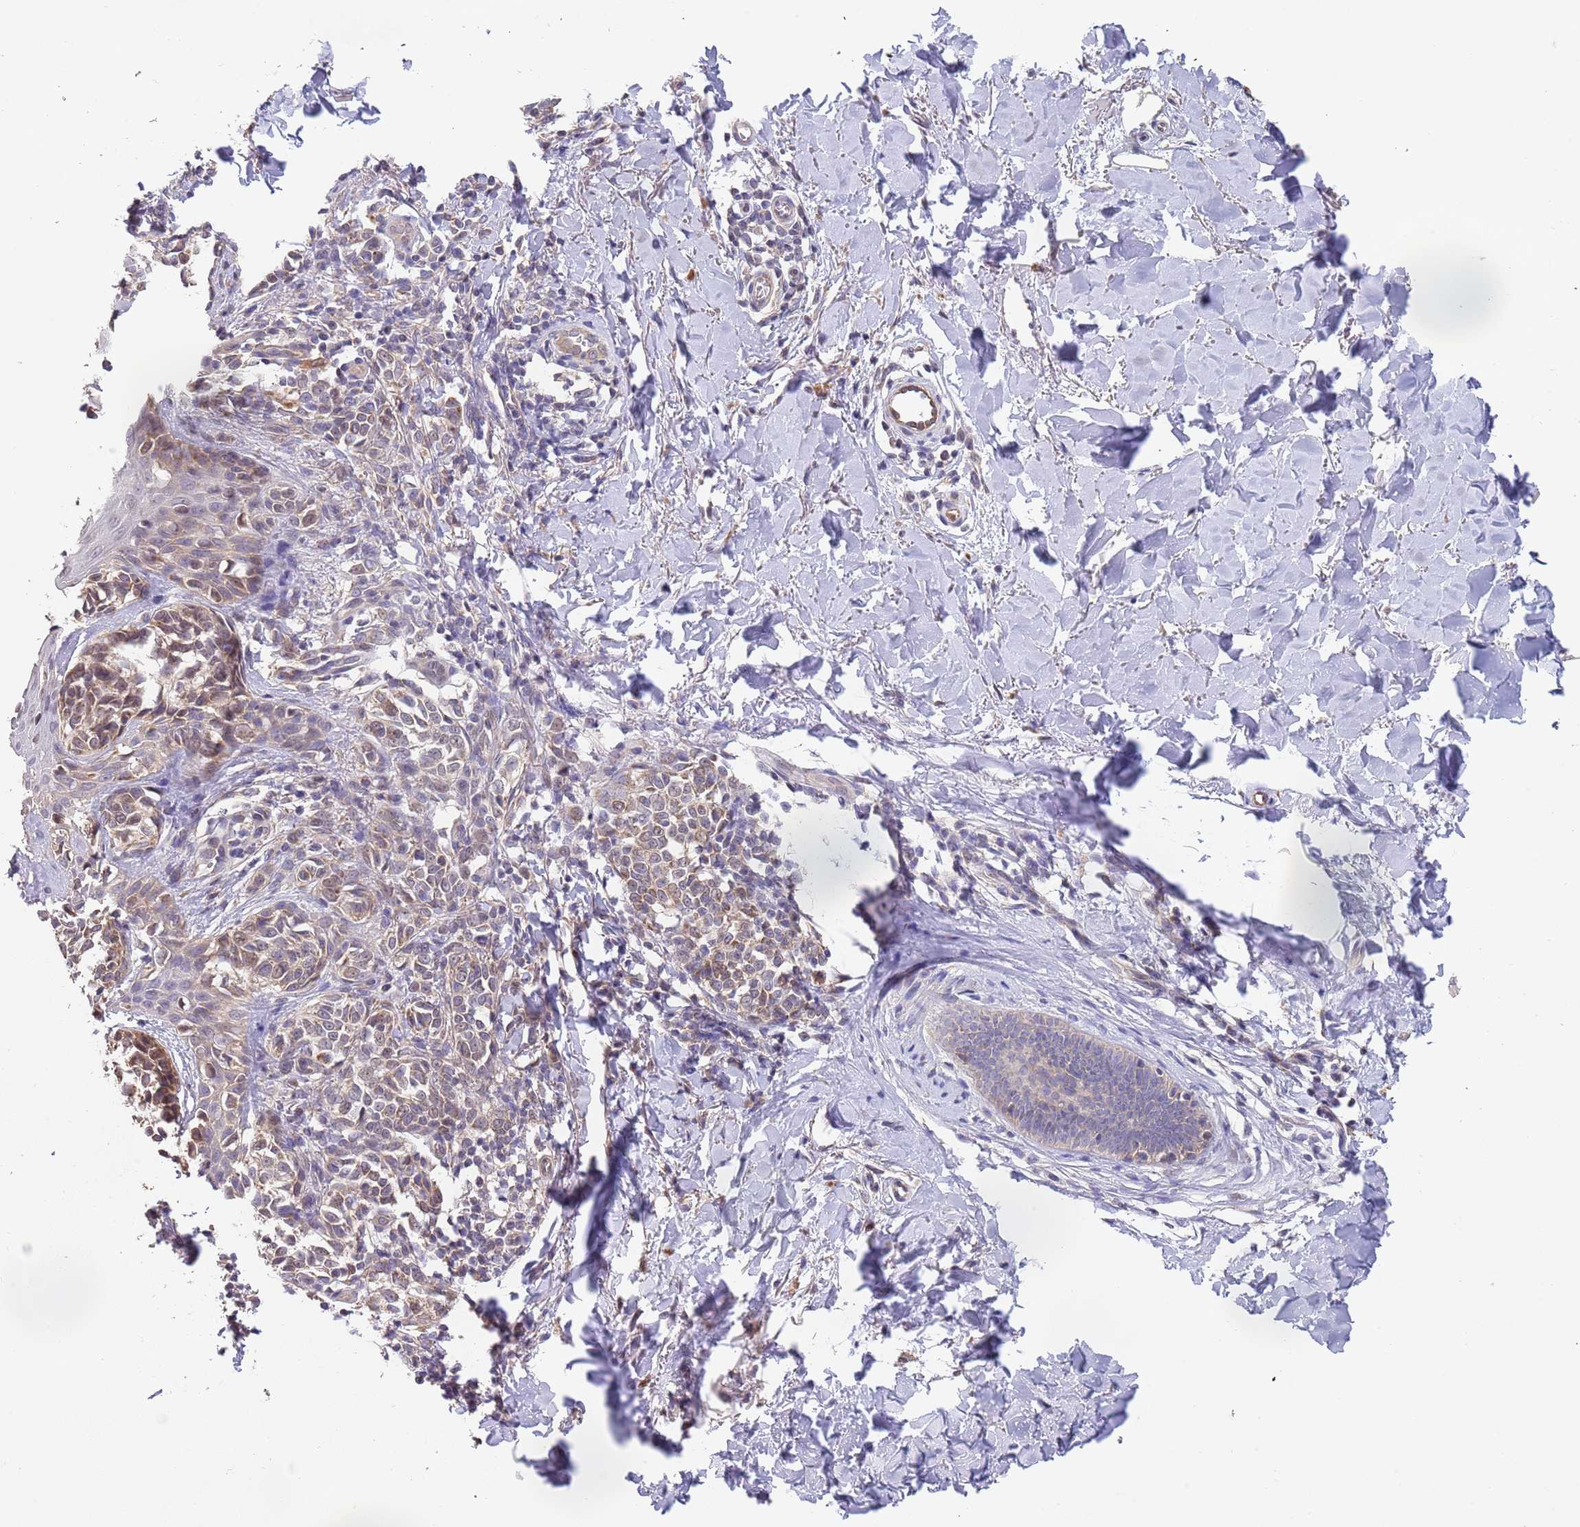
{"staining": {"intensity": "weak", "quantity": "25%-75%", "location": "cytoplasmic/membranous"}, "tissue": "melanoma", "cell_type": "Tumor cells", "image_type": "cancer", "snomed": [{"axis": "morphology", "description": "Malignant melanoma, NOS"}, {"axis": "topography", "description": "Skin of upper extremity"}], "caption": "Immunohistochemistry (IHC) (DAB) staining of melanoma reveals weak cytoplasmic/membranous protein expression in approximately 25%-75% of tumor cells.", "gene": "TMEM64", "patient": {"sex": "male", "age": 40}}